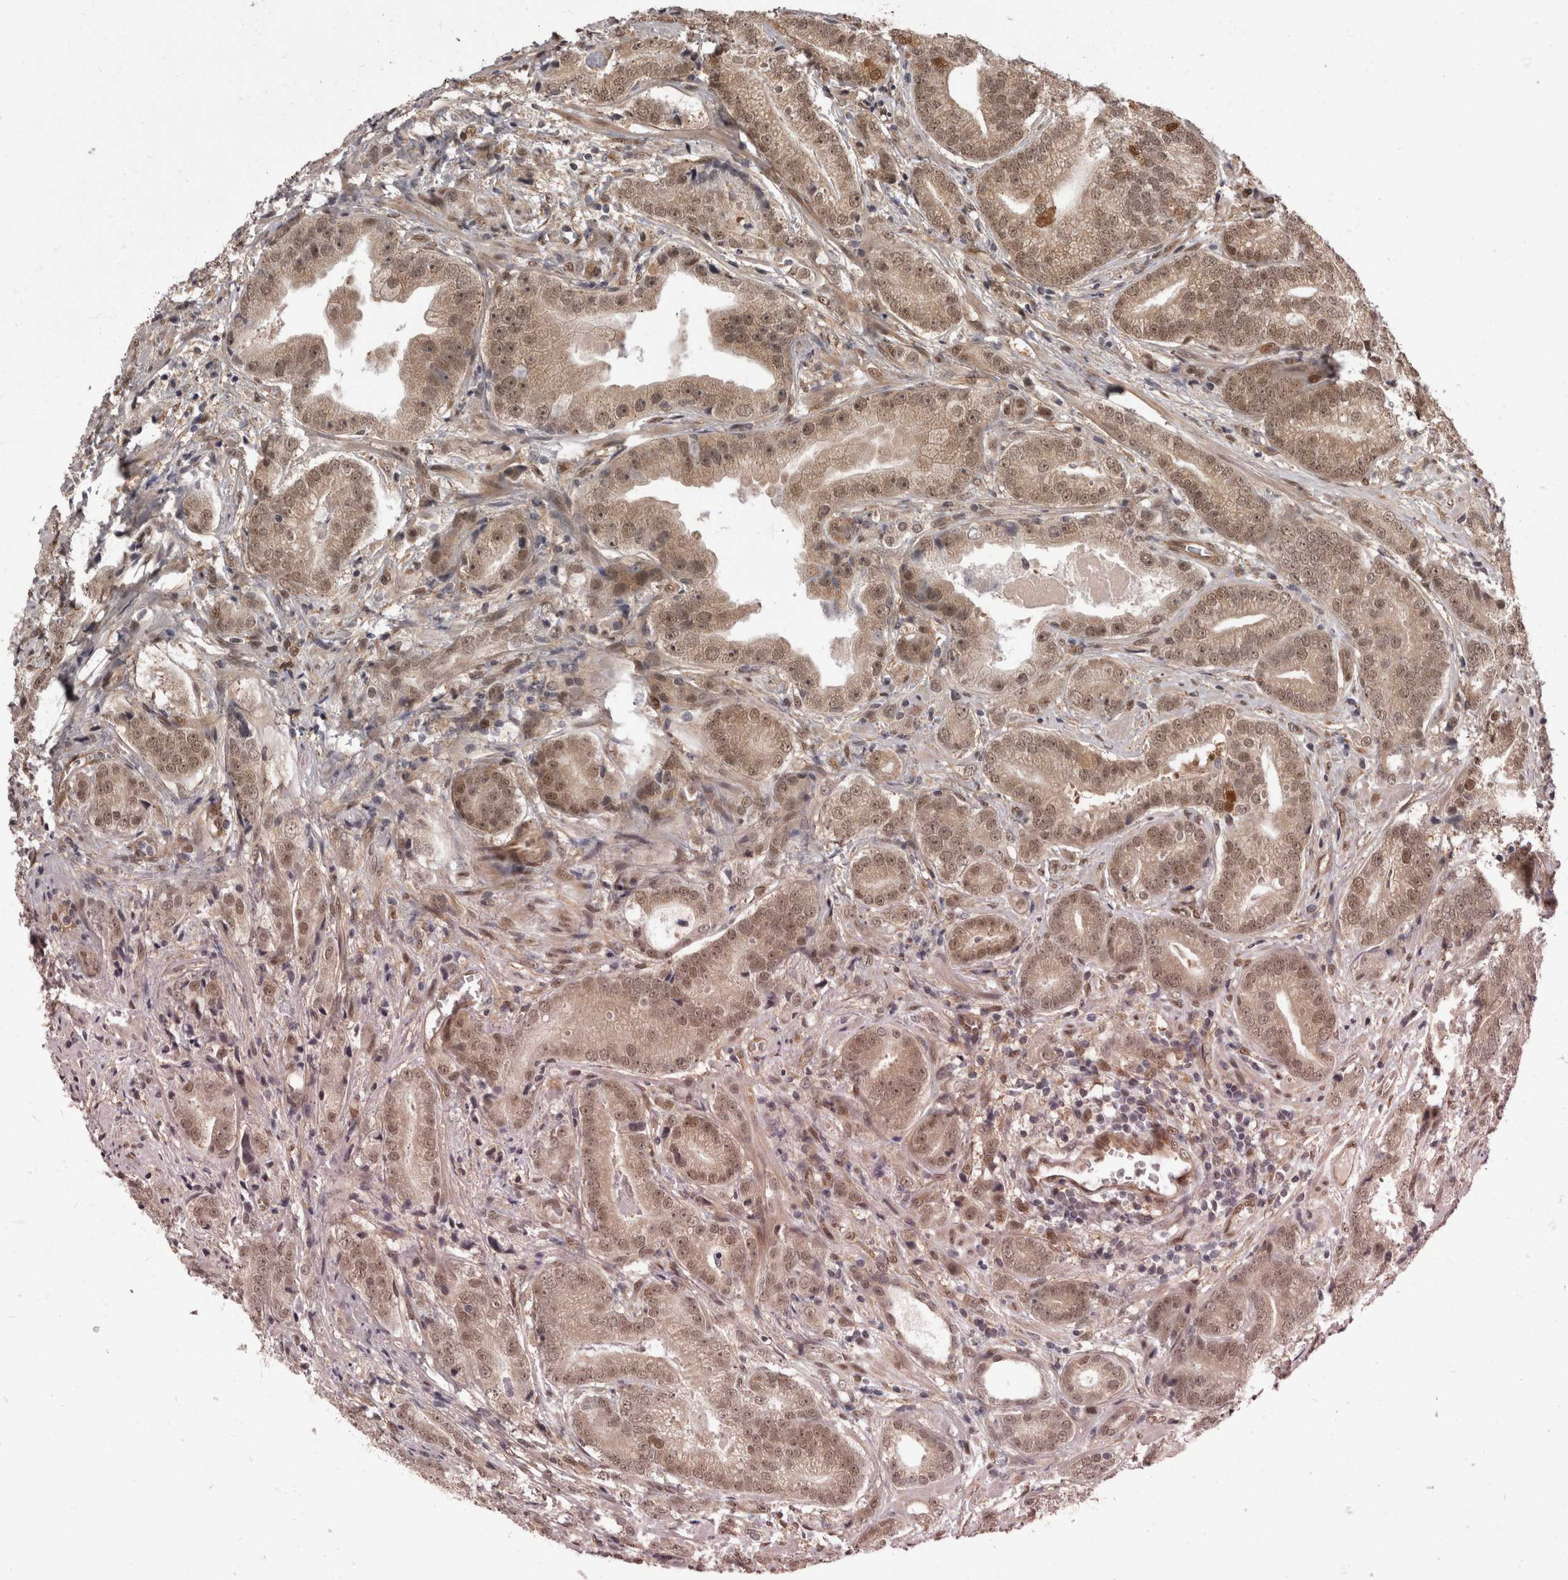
{"staining": {"intensity": "moderate", "quantity": ">75%", "location": "cytoplasmic/membranous,nuclear"}, "tissue": "prostate cancer", "cell_type": "Tumor cells", "image_type": "cancer", "snomed": [{"axis": "morphology", "description": "Adenocarcinoma, High grade"}, {"axis": "topography", "description": "Prostate"}], "caption": "Immunohistochemical staining of human prostate cancer (adenocarcinoma (high-grade)) exhibits moderate cytoplasmic/membranous and nuclear protein positivity in about >75% of tumor cells.", "gene": "AKT3", "patient": {"sex": "male", "age": 57}}